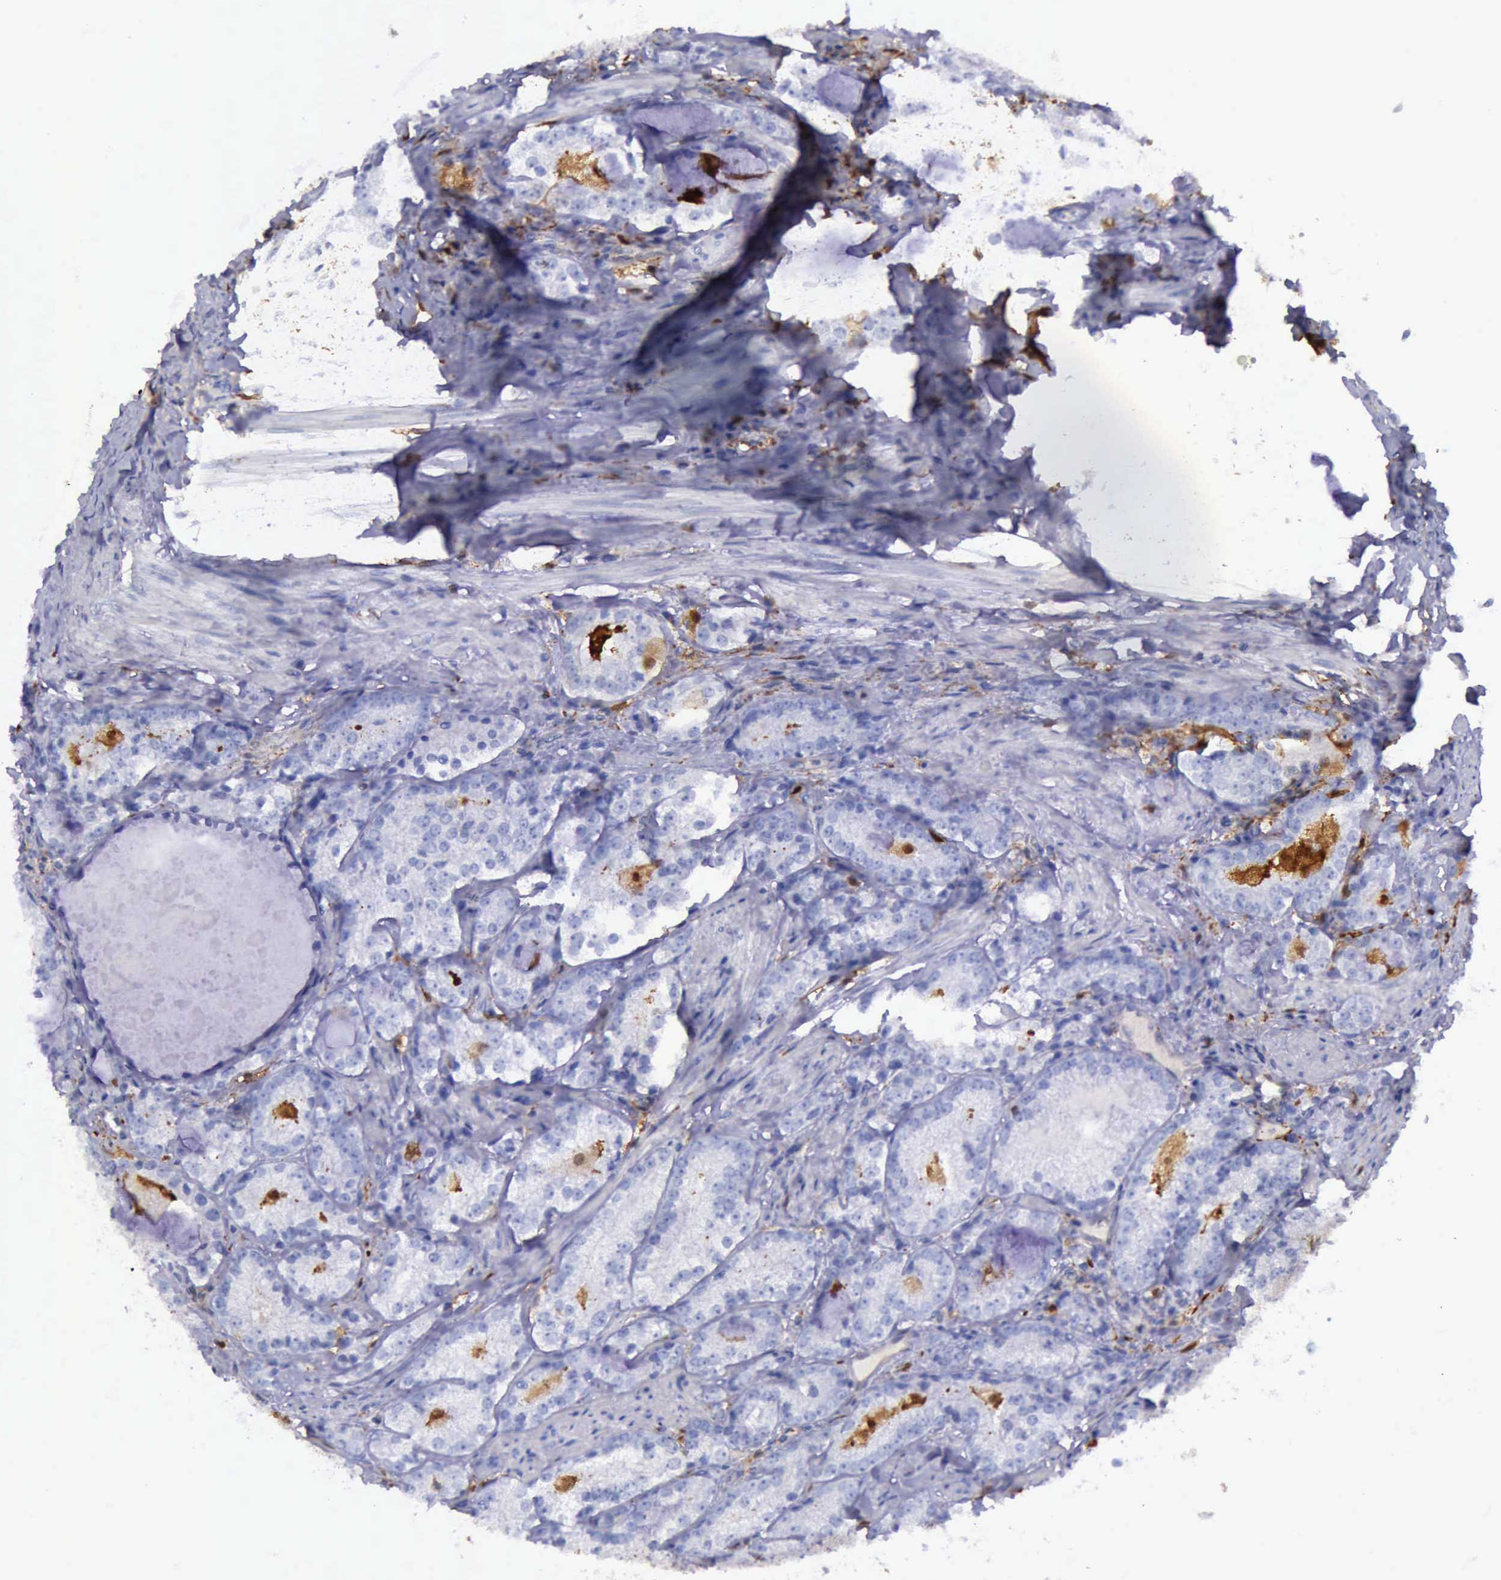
{"staining": {"intensity": "moderate", "quantity": "<25%", "location": "cytoplasmic/membranous,nuclear"}, "tissue": "prostate cancer", "cell_type": "Tumor cells", "image_type": "cancer", "snomed": [{"axis": "morphology", "description": "Adenocarcinoma, High grade"}, {"axis": "topography", "description": "Prostate"}], "caption": "High-power microscopy captured an immunohistochemistry (IHC) image of prostate cancer (adenocarcinoma (high-grade)), revealing moderate cytoplasmic/membranous and nuclear positivity in about <25% of tumor cells. The staining is performed using DAB (3,3'-diaminobenzidine) brown chromogen to label protein expression. The nuclei are counter-stained blue using hematoxylin.", "gene": "TYMP", "patient": {"sex": "male", "age": 63}}